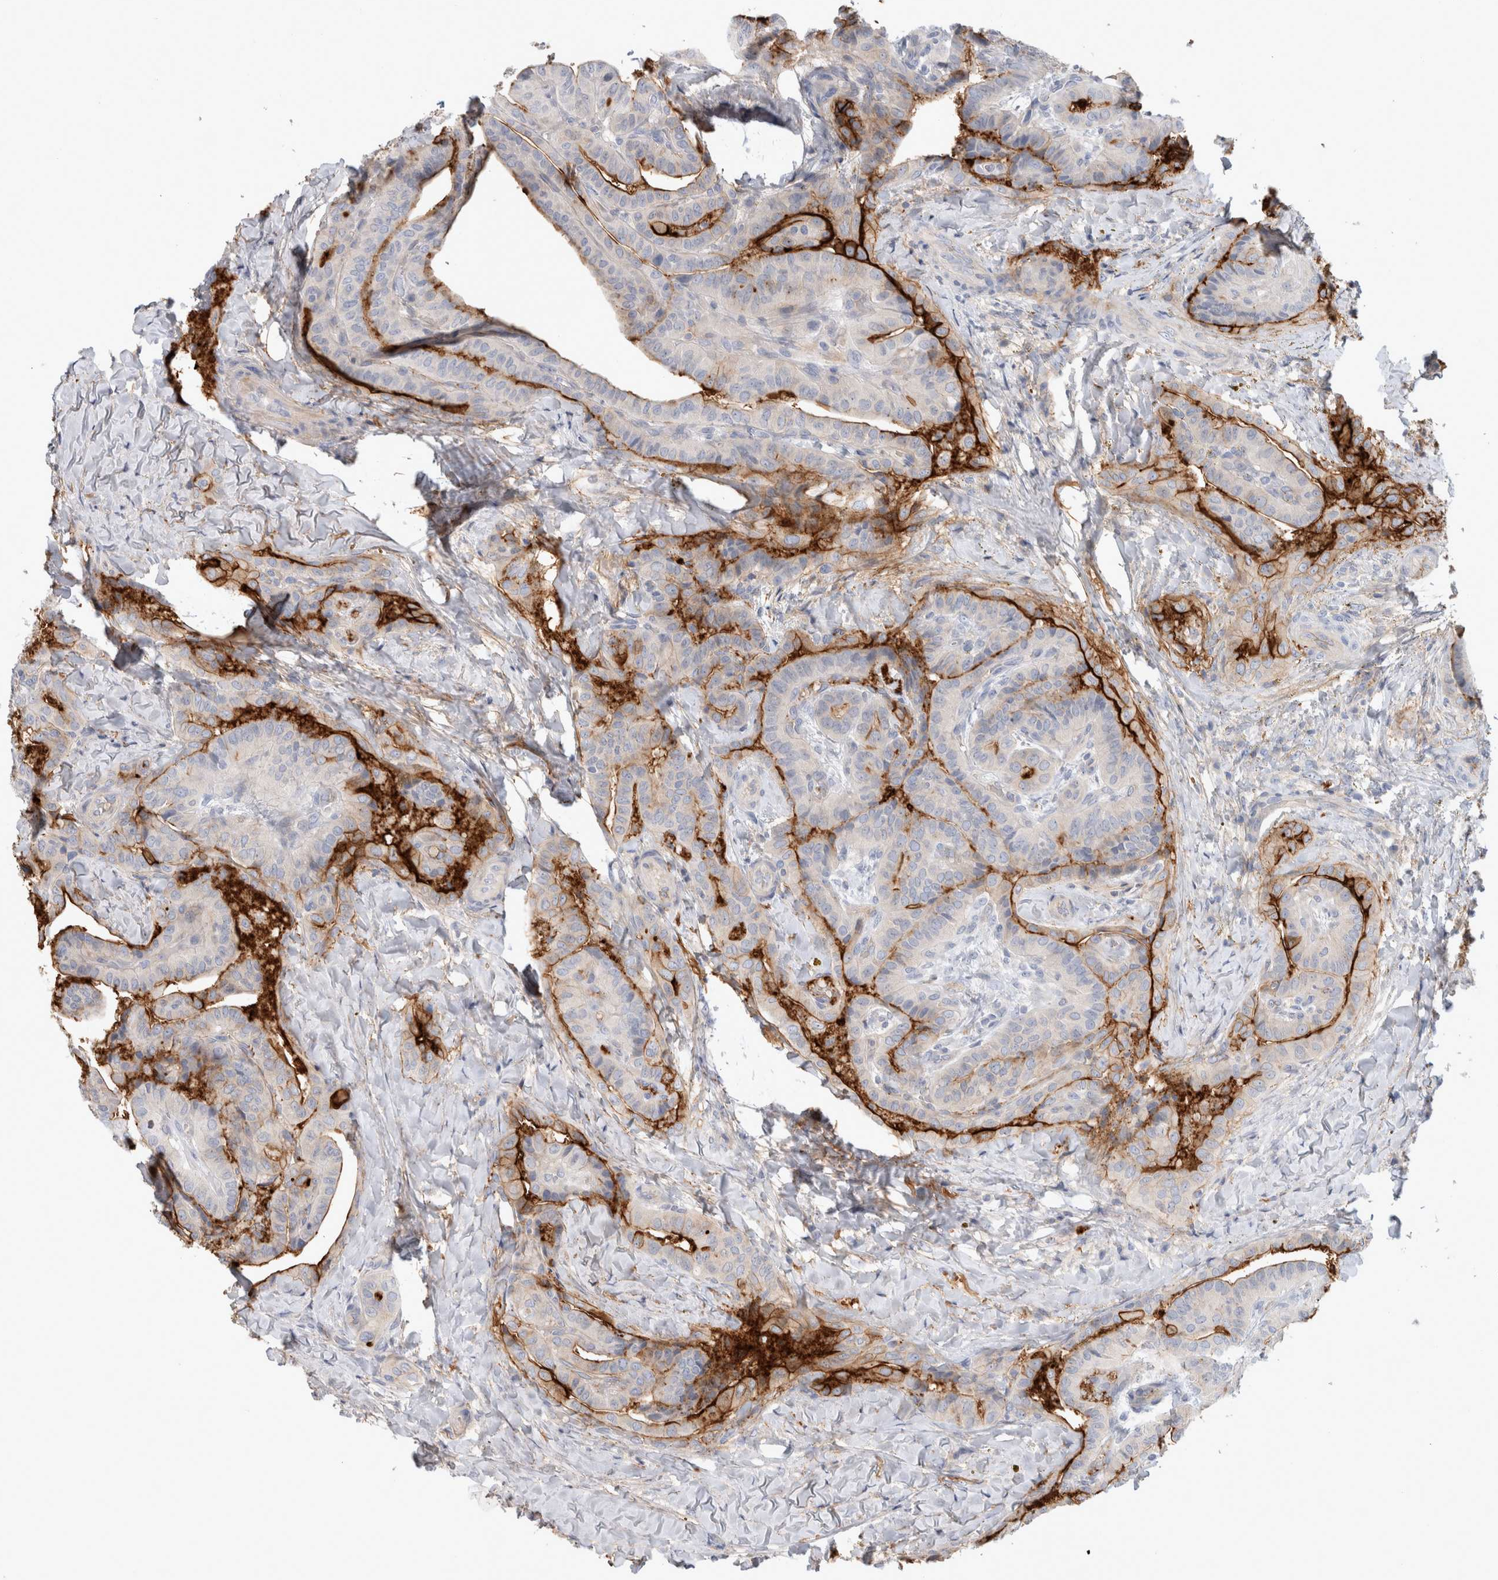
{"staining": {"intensity": "moderate", "quantity": "<25%", "location": "cytoplasmic/membranous"}, "tissue": "thyroid cancer", "cell_type": "Tumor cells", "image_type": "cancer", "snomed": [{"axis": "morphology", "description": "Papillary adenocarcinoma, NOS"}, {"axis": "topography", "description": "Thyroid gland"}], "caption": "High-magnification brightfield microscopy of thyroid cancer (papillary adenocarcinoma) stained with DAB (3,3'-diaminobenzidine) (brown) and counterstained with hematoxylin (blue). tumor cells exhibit moderate cytoplasmic/membranous expression is present in about<25% of cells. (DAB IHC, brown staining for protein, blue staining for nuclei).", "gene": "CD55", "patient": {"sex": "male", "age": 77}}